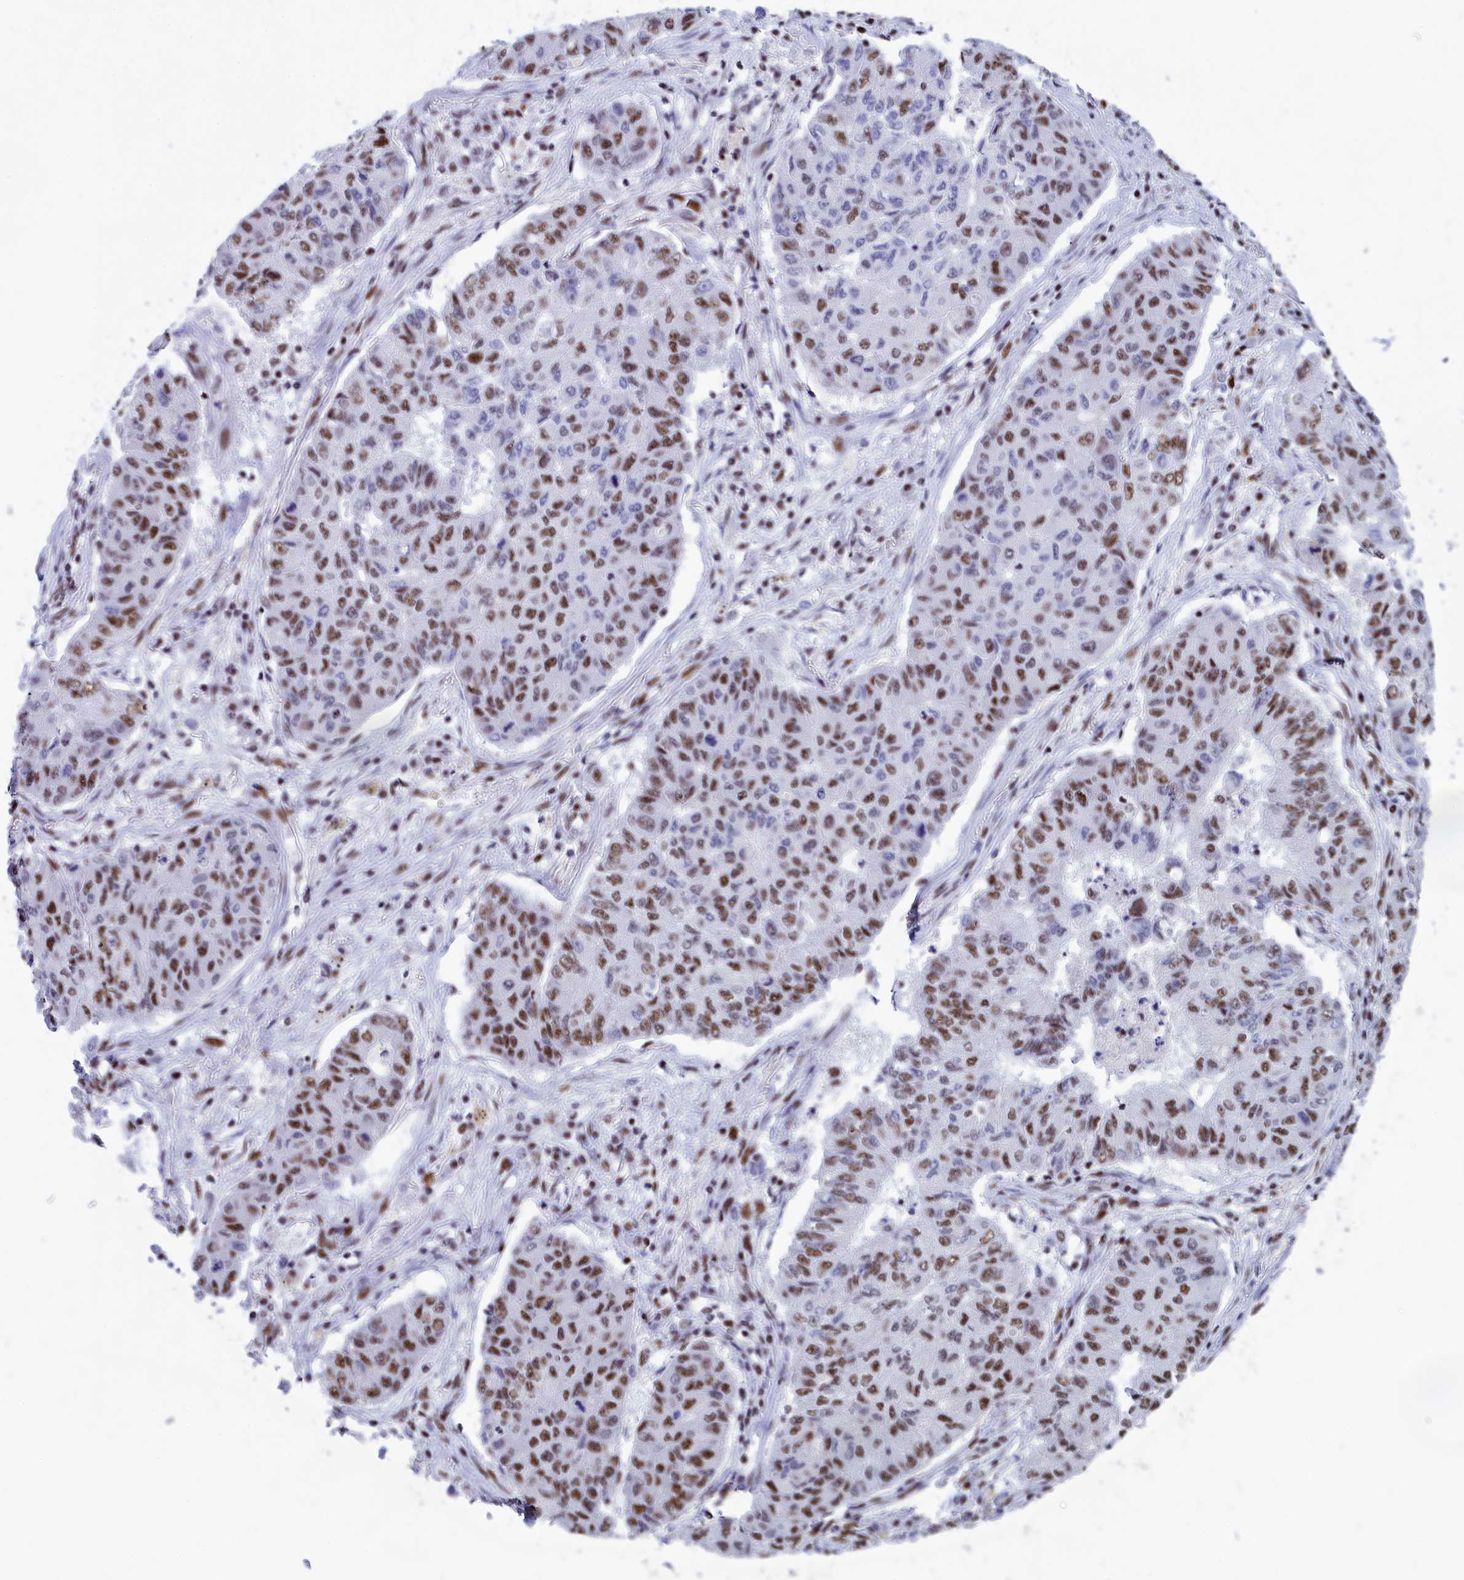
{"staining": {"intensity": "moderate", "quantity": ">75%", "location": "nuclear"}, "tissue": "lung cancer", "cell_type": "Tumor cells", "image_type": "cancer", "snomed": [{"axis": "morphology", "description": "Squamous cell carcinoma, NOS"}, {"axis": "topography", "description": "Lung"}], "caption": "Approximately >75% of tumor cells in squamous cell carcinoma (lung) display moderate nuclear protein staining as visualized by brown immunohistochemical staining.", "gene": "NSA2", "patient": {"sex": "male", "age": 74}}